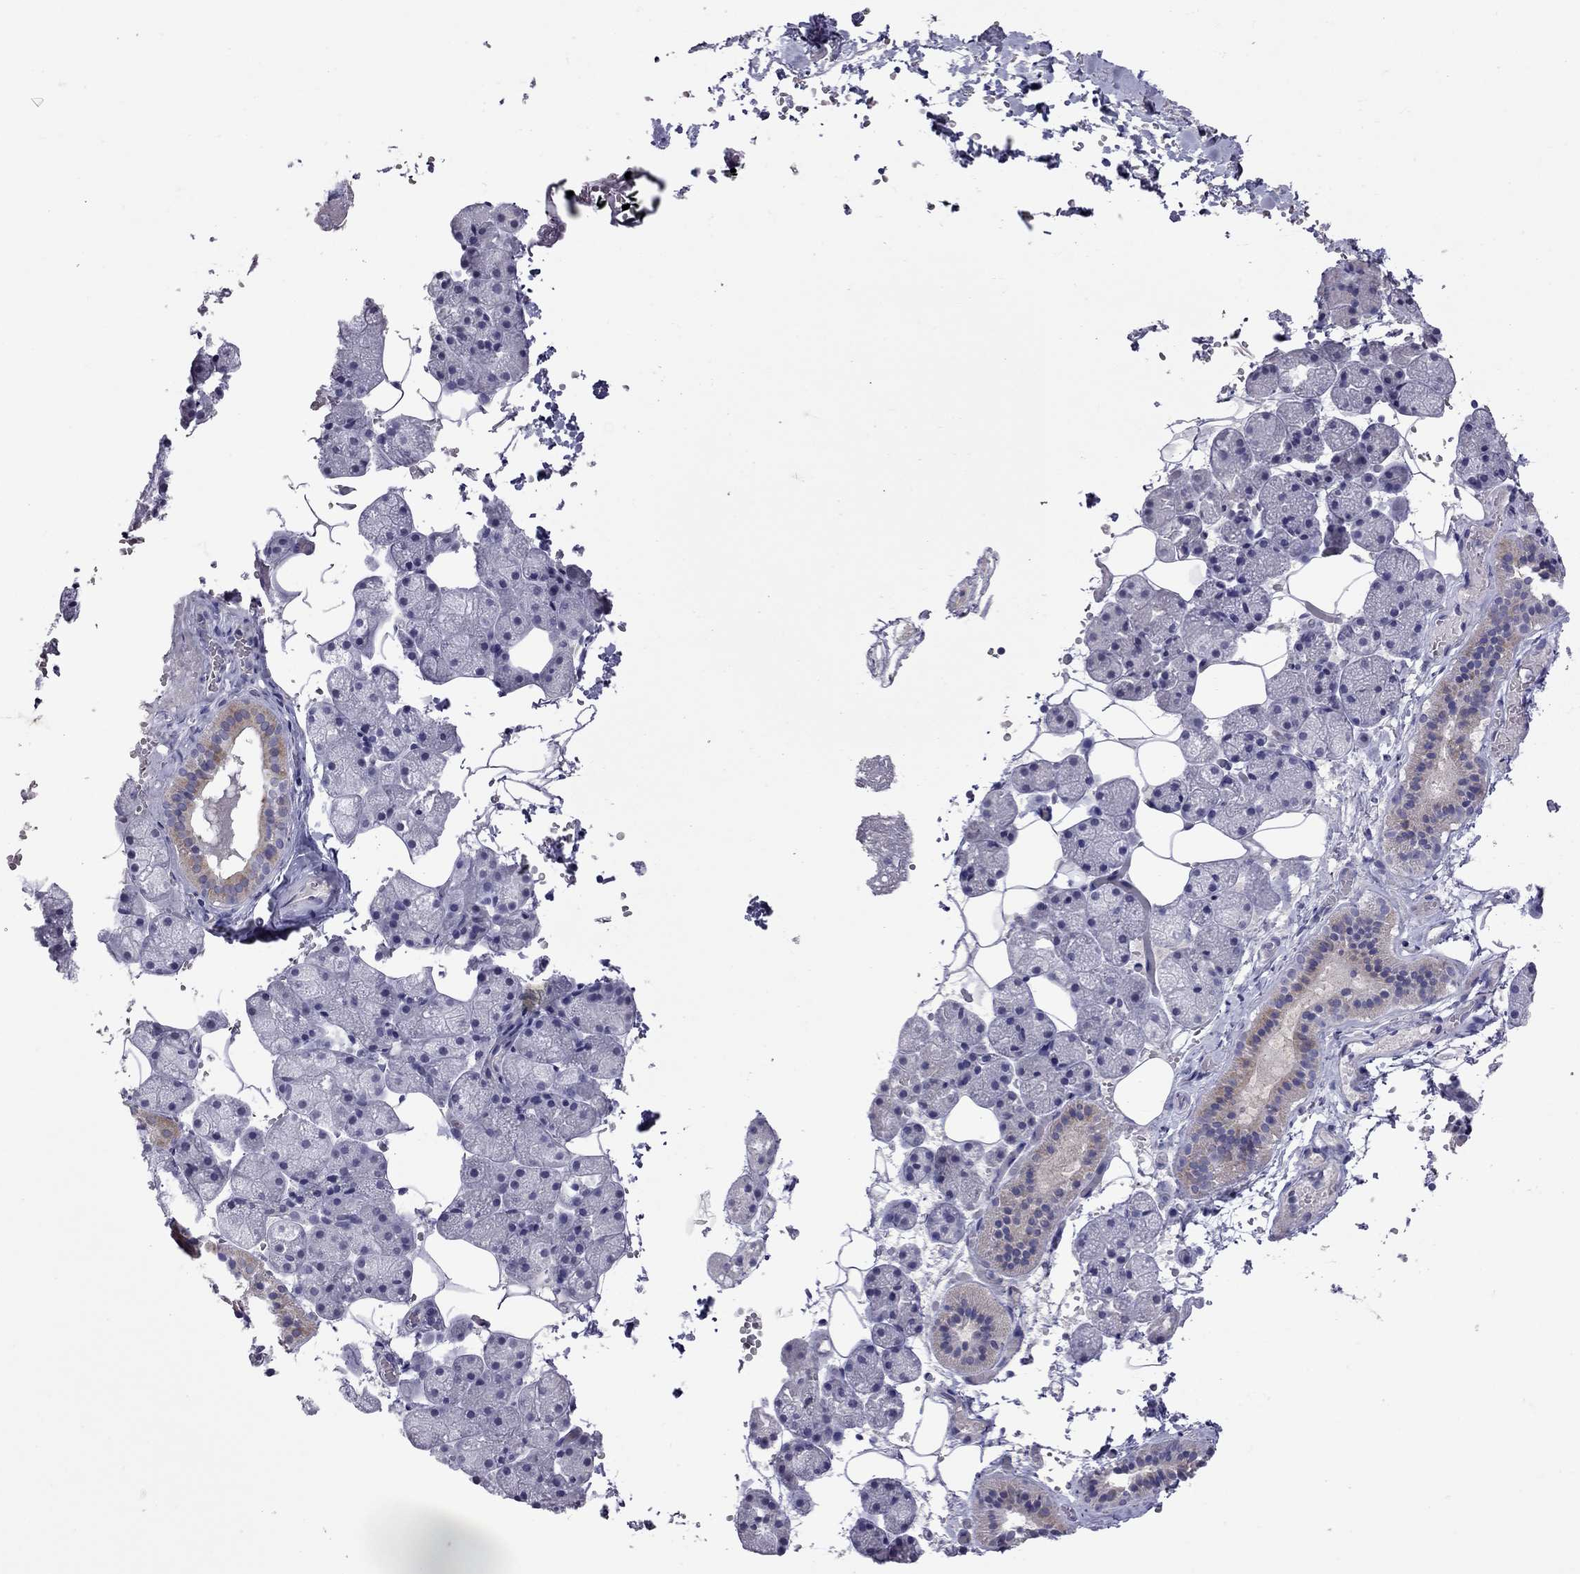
{"staining": {"intensity": "weak", "quantity": "<25%", "location": "cytoplasmic/membranous"}, "tissue": "salivary gland", "cell_type": "Glandular cells", "image_type": "normal", "snomed": [{"axis": "morphology", "description": "Normal tissue, NOS"}, {"axis": "topography", "description": "Salivary gland"}], "caption": "Immunohistochemical staining of unremarkable salivary gland displays no significant expression in glandular cells. (DAB IHC with hematoxylin counter stain).", "gene": "MUC16", "patient": {"sex": "male", "age": 38}}